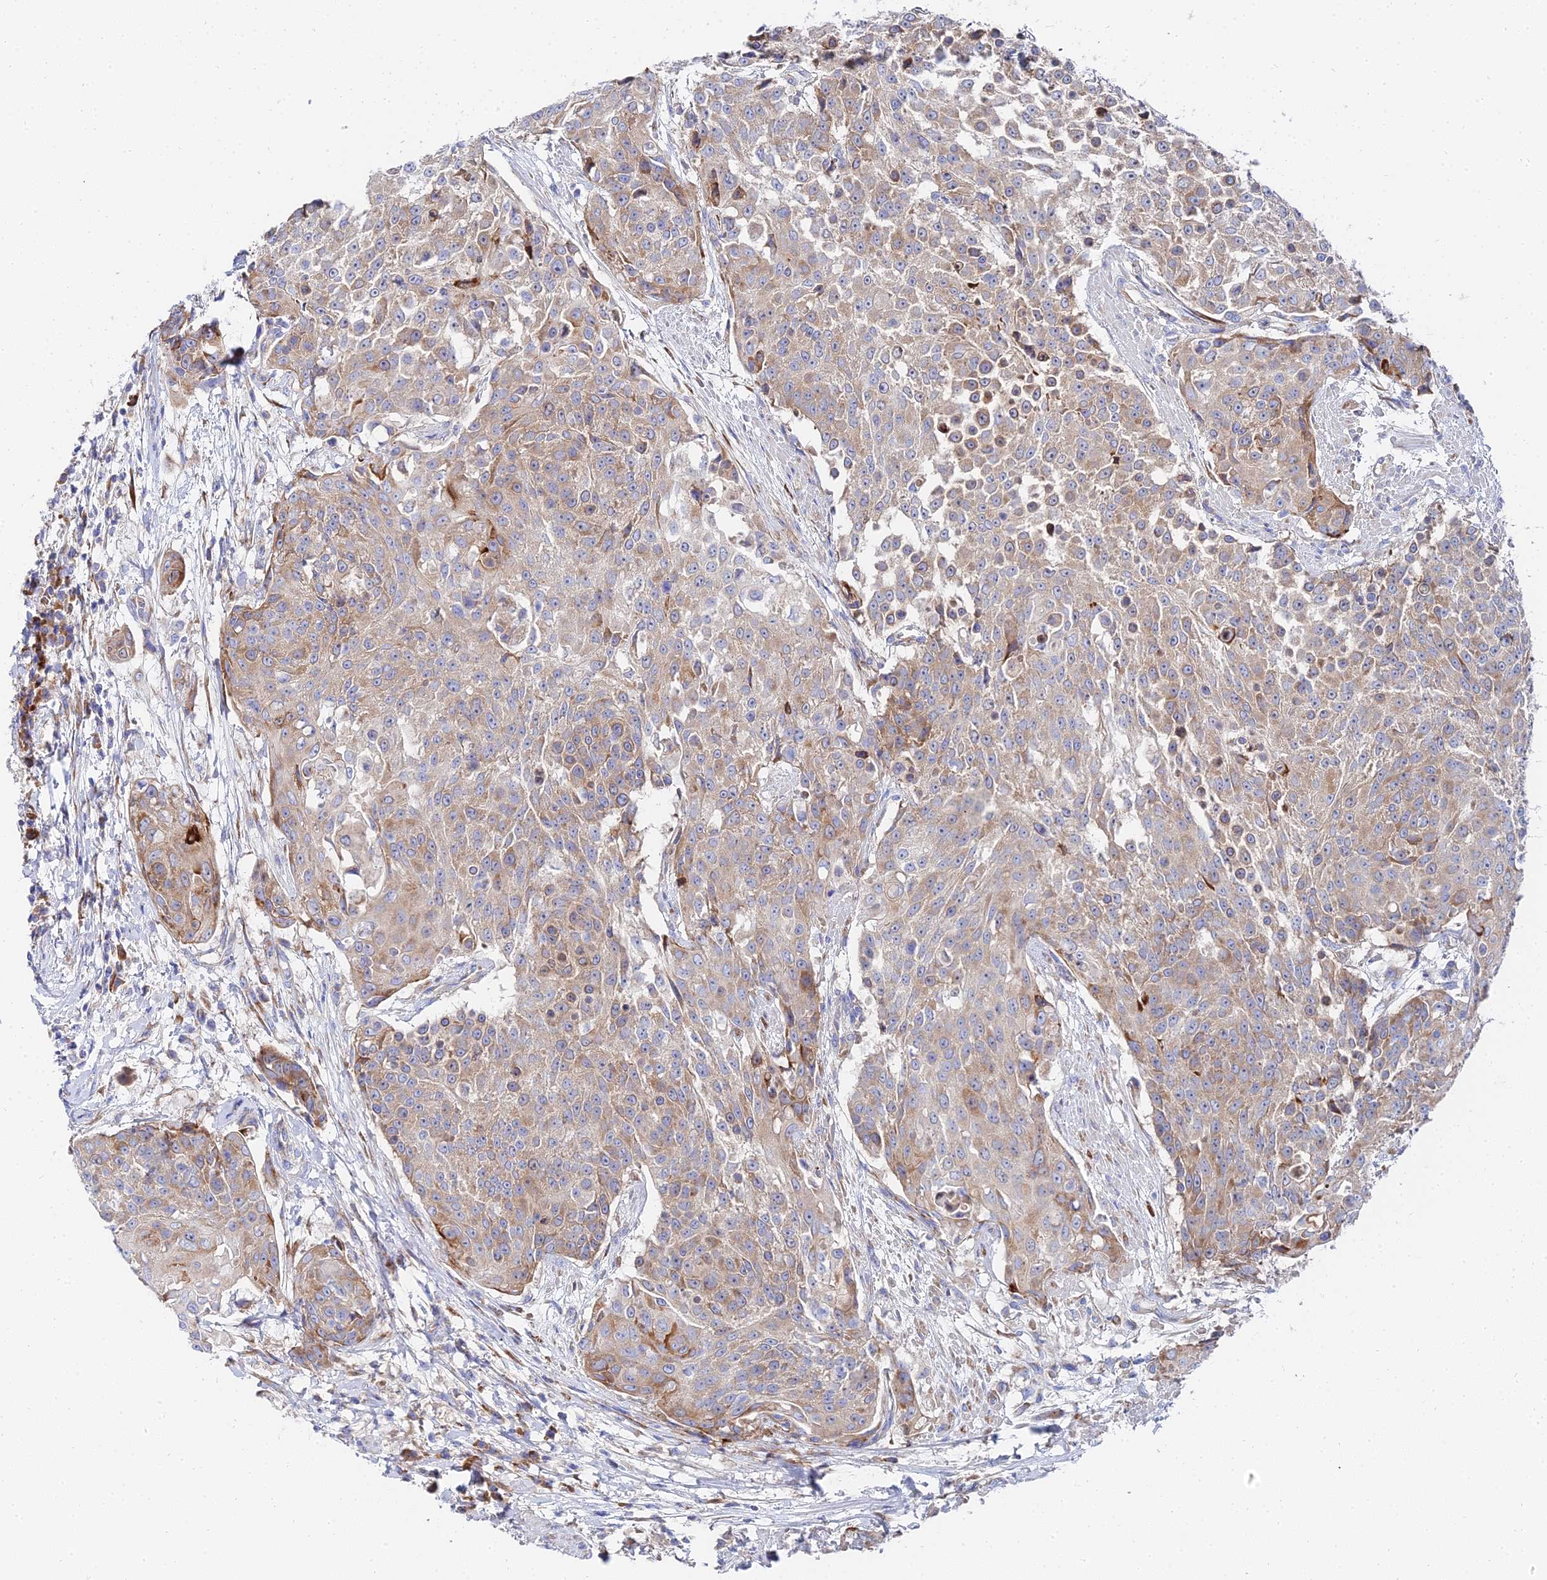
{"staining": {"intensity": "weak", "quantity": ">75%", "location": "cytoplasmic/membranous"}, "tissue": "urothelial cancer", "cell_type": "Tumor cells", "image_type": "cancer", "snomed": [{"axis": "morphology", "description": "Urothelial carcinoma, High grade"}, {"axis": "topography", "description": "Urinary bladder"}], "caption": "Urothelial cancer stained for a protein (brown) shows weak cytoplasmic/membranous positive expression in about >75% of tumor cells.", "gene": "PTTG1", "patient": {"sex": "female", "age": 63}}